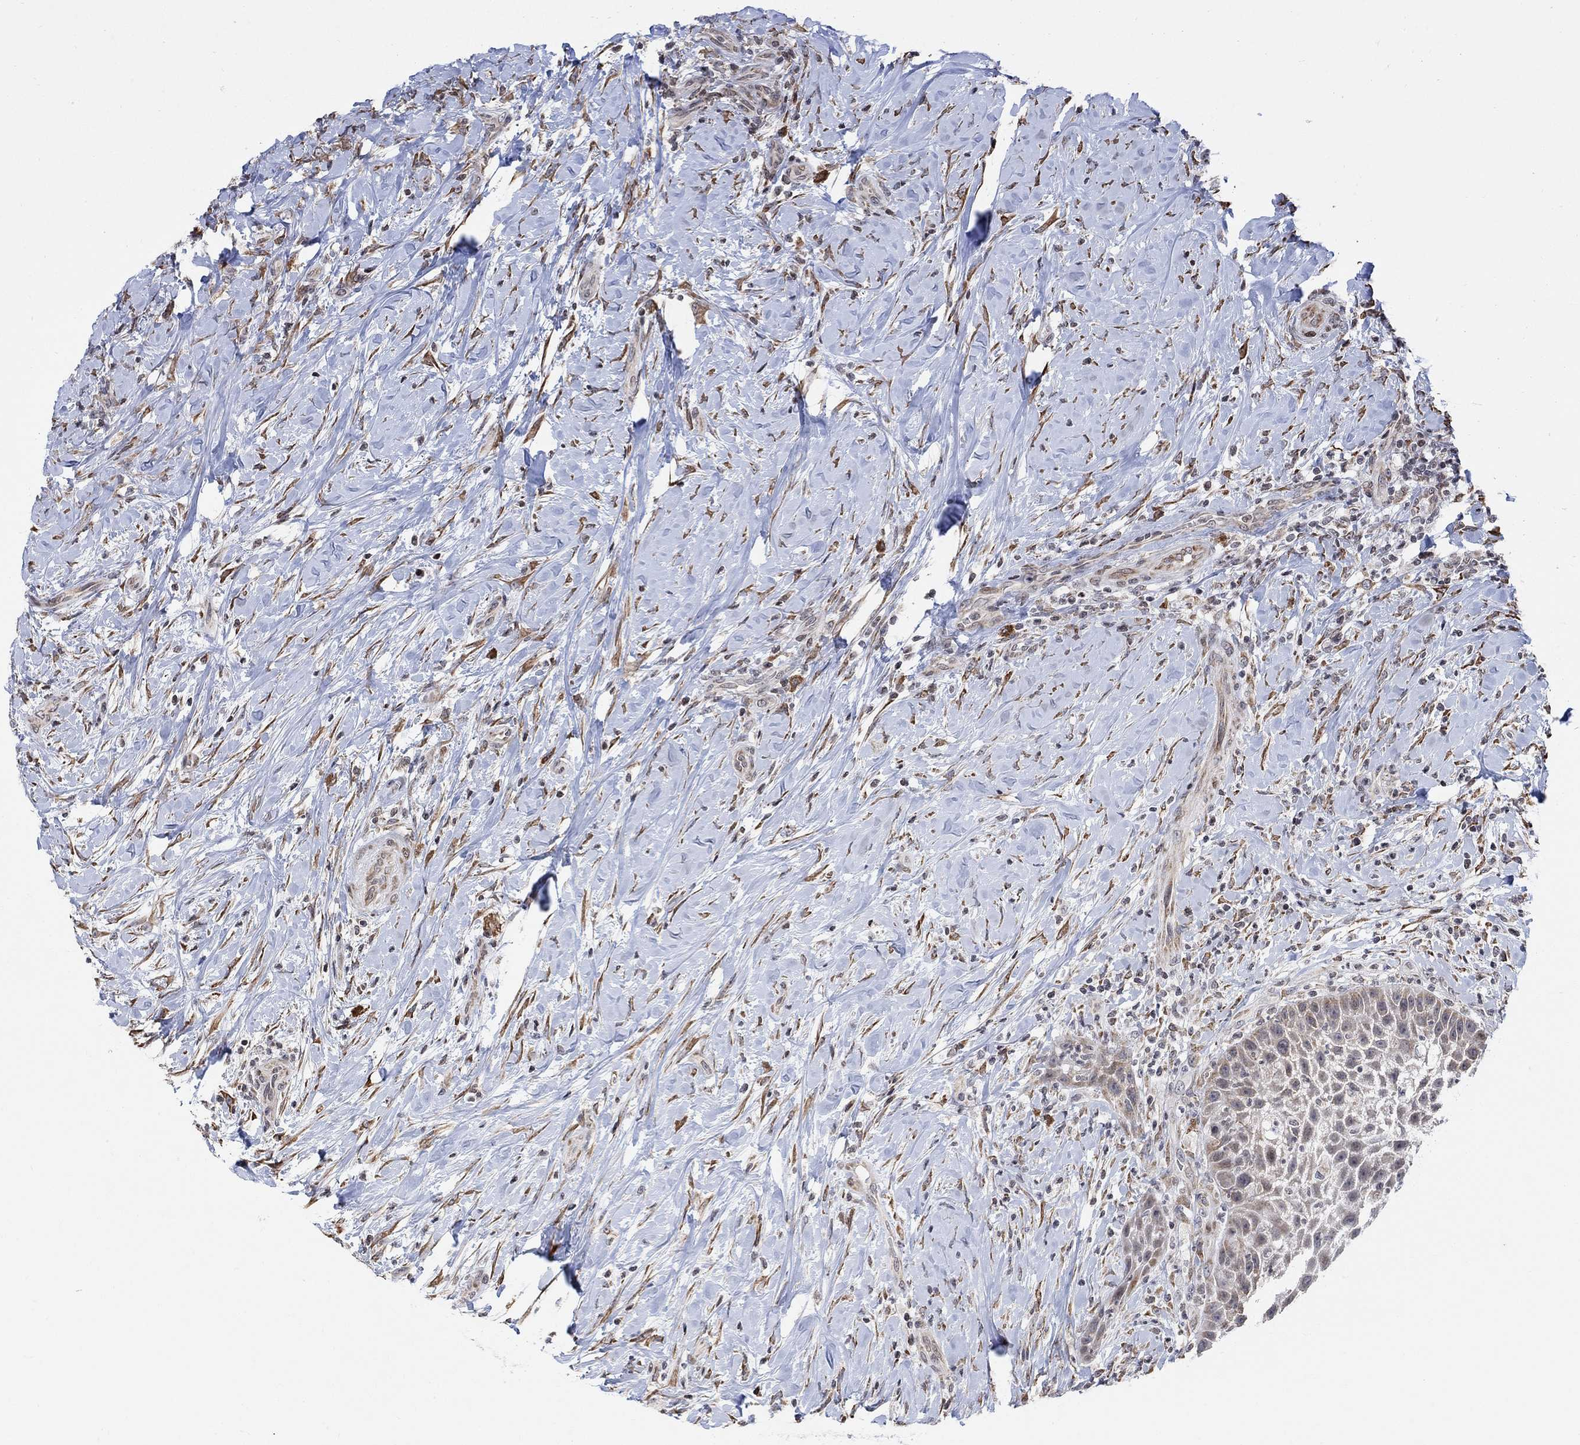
{"staining": {"intensity": "negative", "quantity": "none", "location": "none"}, "tissue": "head and neck cancer", "cell_type": "Tumor cells", "image_type": "cancer", "snomed": [{"axis": "morphology", "description": "Squamous cell carcinoma, NOS"}, {"axis": "topography", "description": "Head-Neck"}], "caption": "An image of head and neck squamous cell carcinoma stained for a protein shows no brown staining in tumor cells.", "gene": "ABHD14A", "patient": {"sex": "male", "age": 69}}